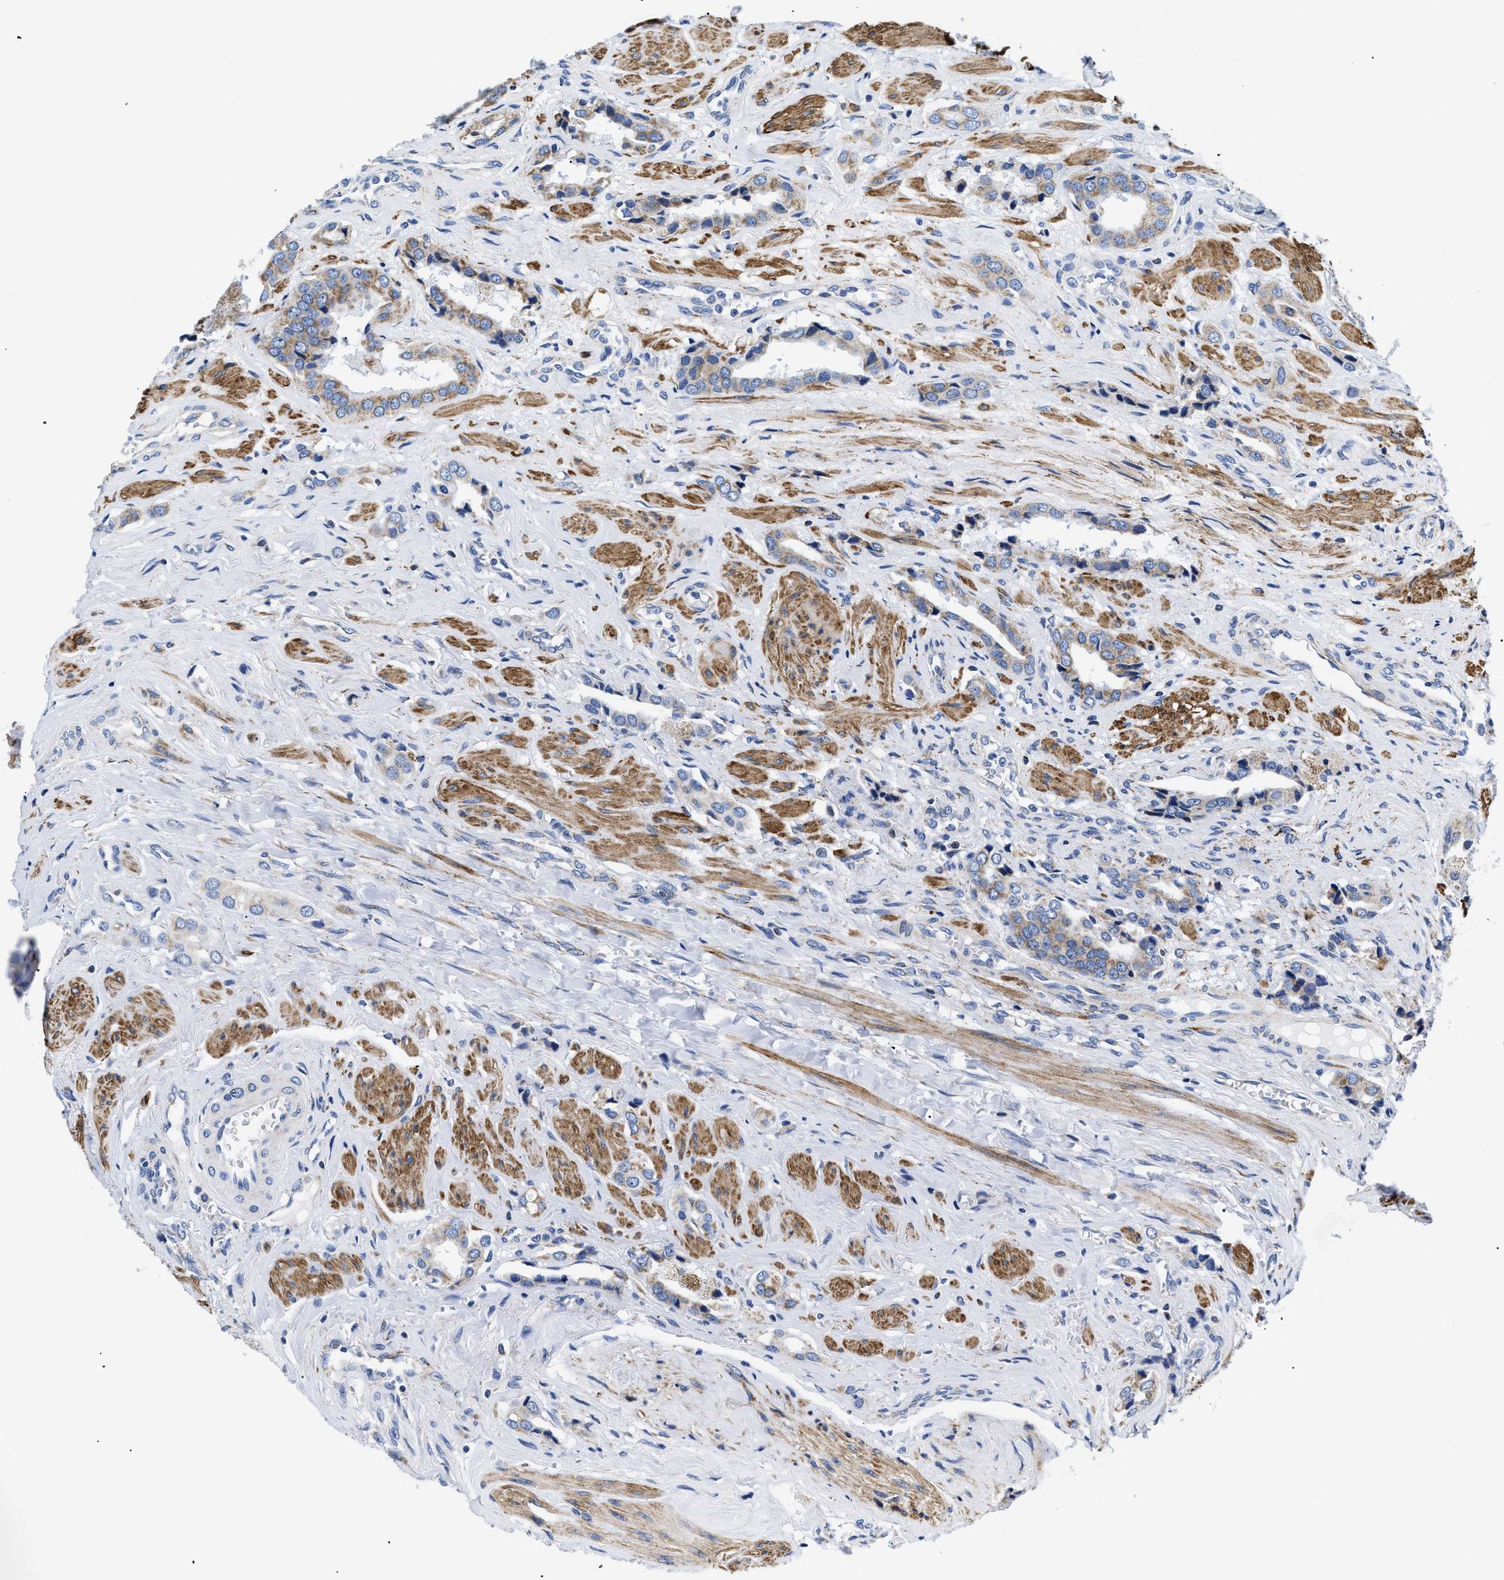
{"staining": {"intensity": "weak", "quantity": "25%-75%", "location": "cytoplasmic/membranous"}, "tissue": "prostate cancer", "cell_type": "Tumor cells", "image_type": "cancer", "snomed": [{"axis": "morphology", "description": "Adenocarcinoma, High grade"}, {"axis": "topography", "description": "Prostate"}], "caption": "The image demonstrates immunohistochemical staining of prostate cancer (high-grade adenocarcinoma). There is weak cytoplasmic/membranous expression is present in approximately 25%-75% of tumor cells.", "gene": "GPR149", "patient": {"sex": "male", "age": 52}}